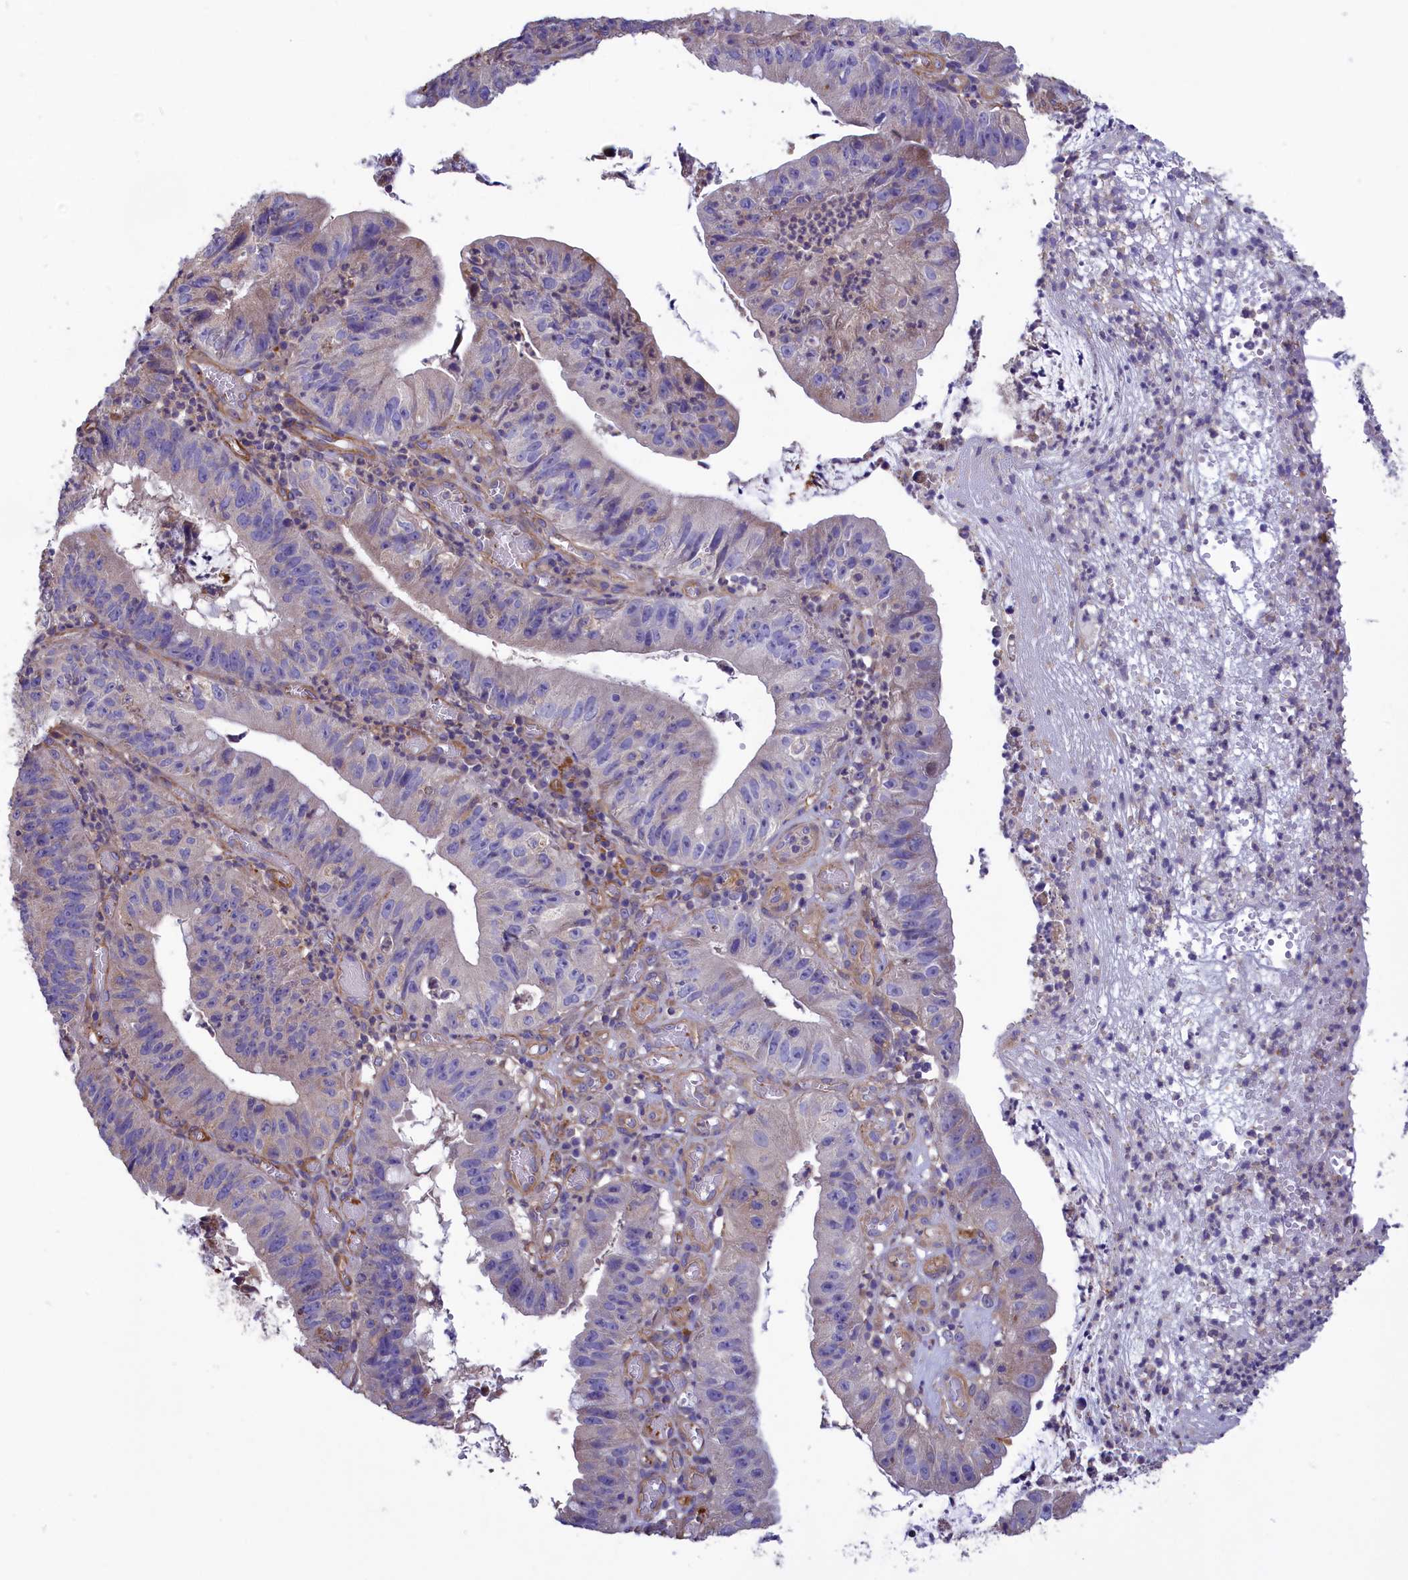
{"staining": {"intensity": "weak", "quantity": "<25%", "location": "cytoplasmic/membranous"}, "tissue": "stomach cancer", "cell_type": "Tumor cells", "image_type": "cancer", "snomed": [{"axis": "morphology", "description": "Adenocarcinoma, NOS"}, {"axis": "topography", "description": "Stomach"}], "caption": "Immunohistochemistry image of human stomach cancer stained for a protein (brown), which exhibits no expression in tumor cells. The staining is performed using DAB brown chromogen with nuclei counter-stained in using hematoxylin.", "gene": "AMDHD2", "patient": {"sex": "male", "age": 59}}